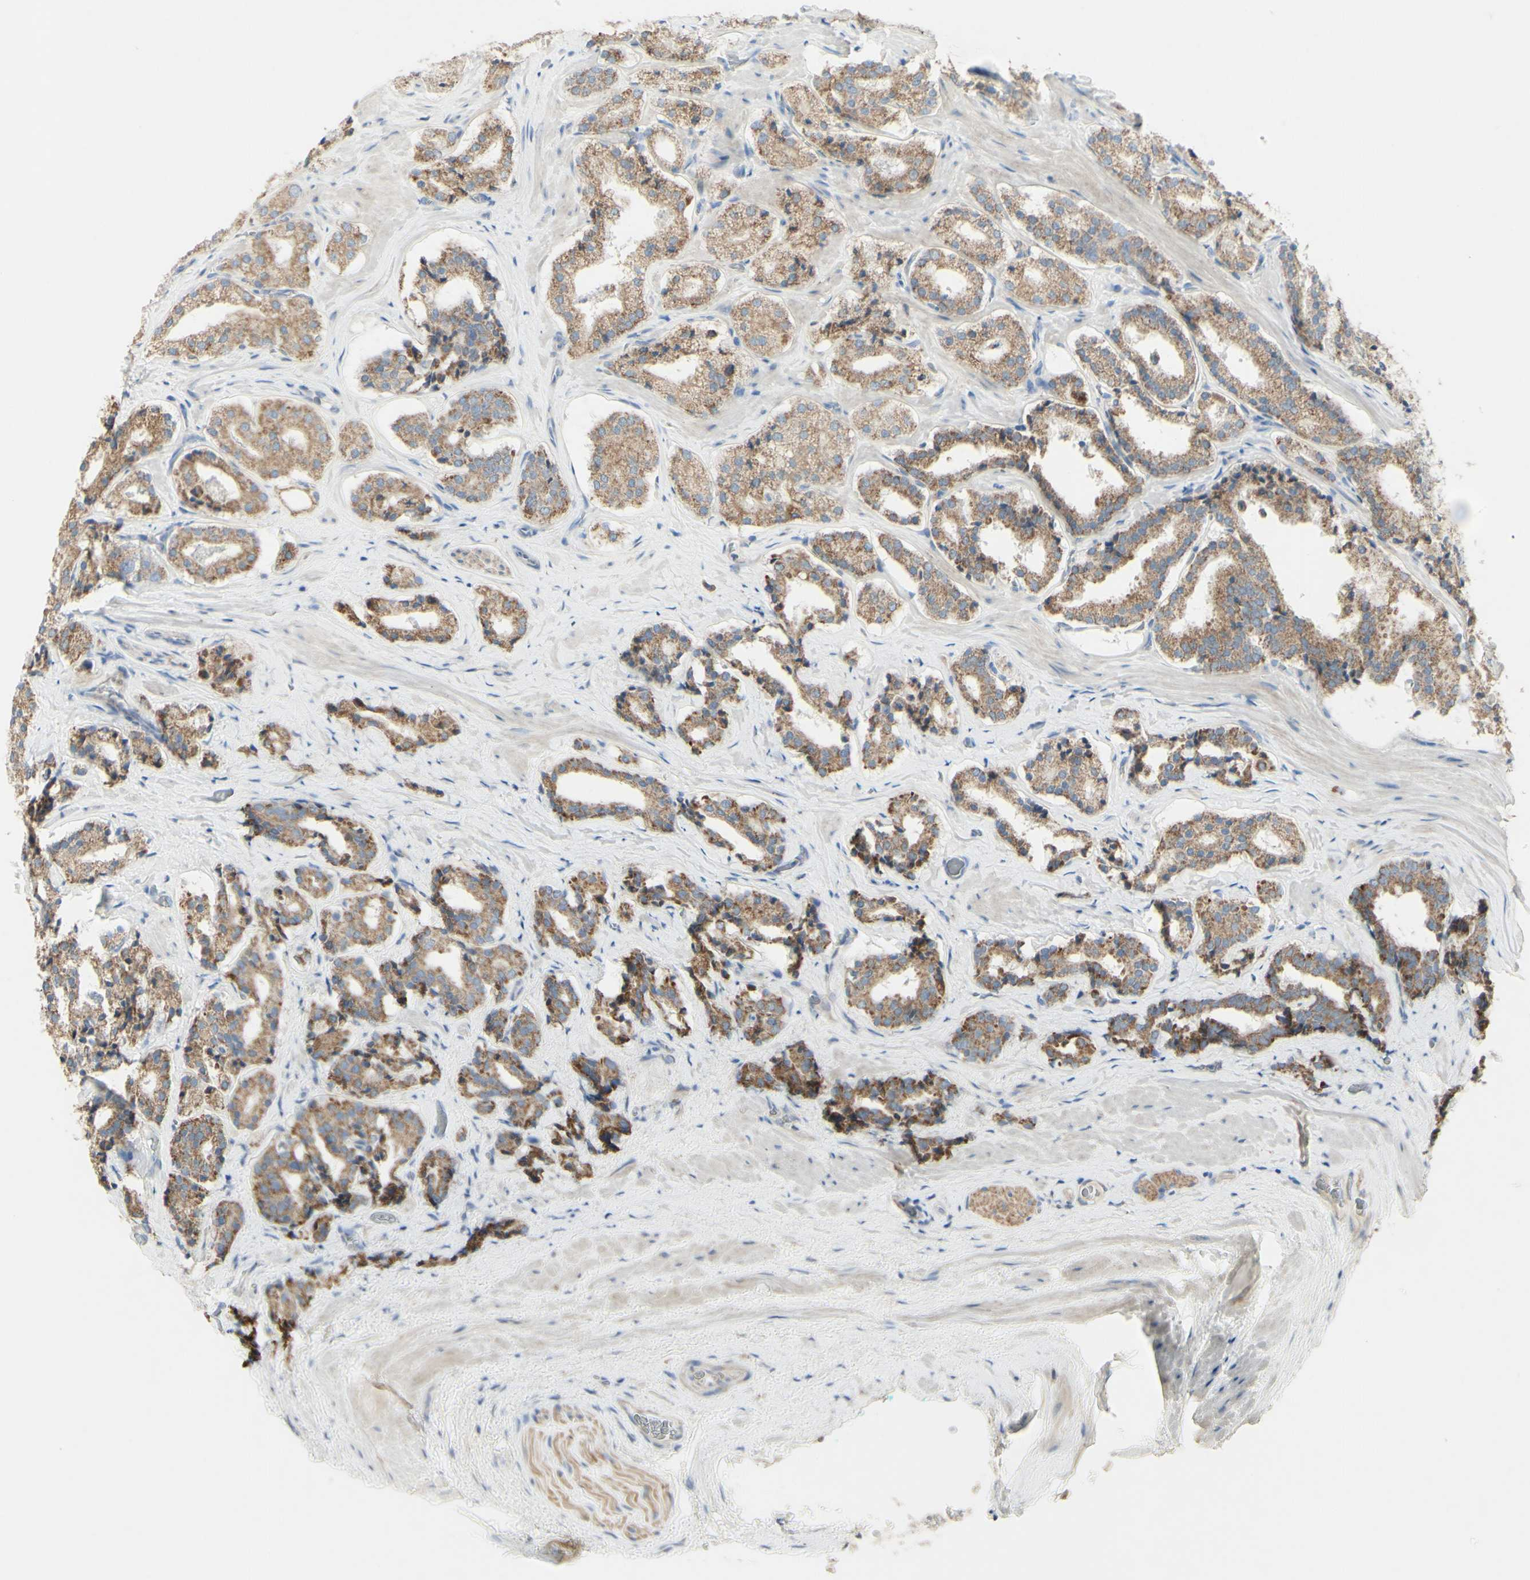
{"staining": {"intensity": "moderate", "quantity": "25%-75%", "location": "cytoplasmic/membranous"}, "tissue": "prostate cancer", "cell_type": "Tumor cells", "image_type": "cancer", "snomed": [{"axis": "morphology", "description": "Adenocarcinoma, High grade"}, {"axis": "topography", "description": "Prostate"}], "caption": "The photomicrograph shows staining of prostate cancer (high-grade adenocarcinoma), revealing moderate cytoplasmic/membranous protein expression (brown color) within tumor cells. (Brightfield microscopy of DAB IHC at high magnification).", "gene": "CNTNAP1", "patient": {"sex": "male", "age": 60}}